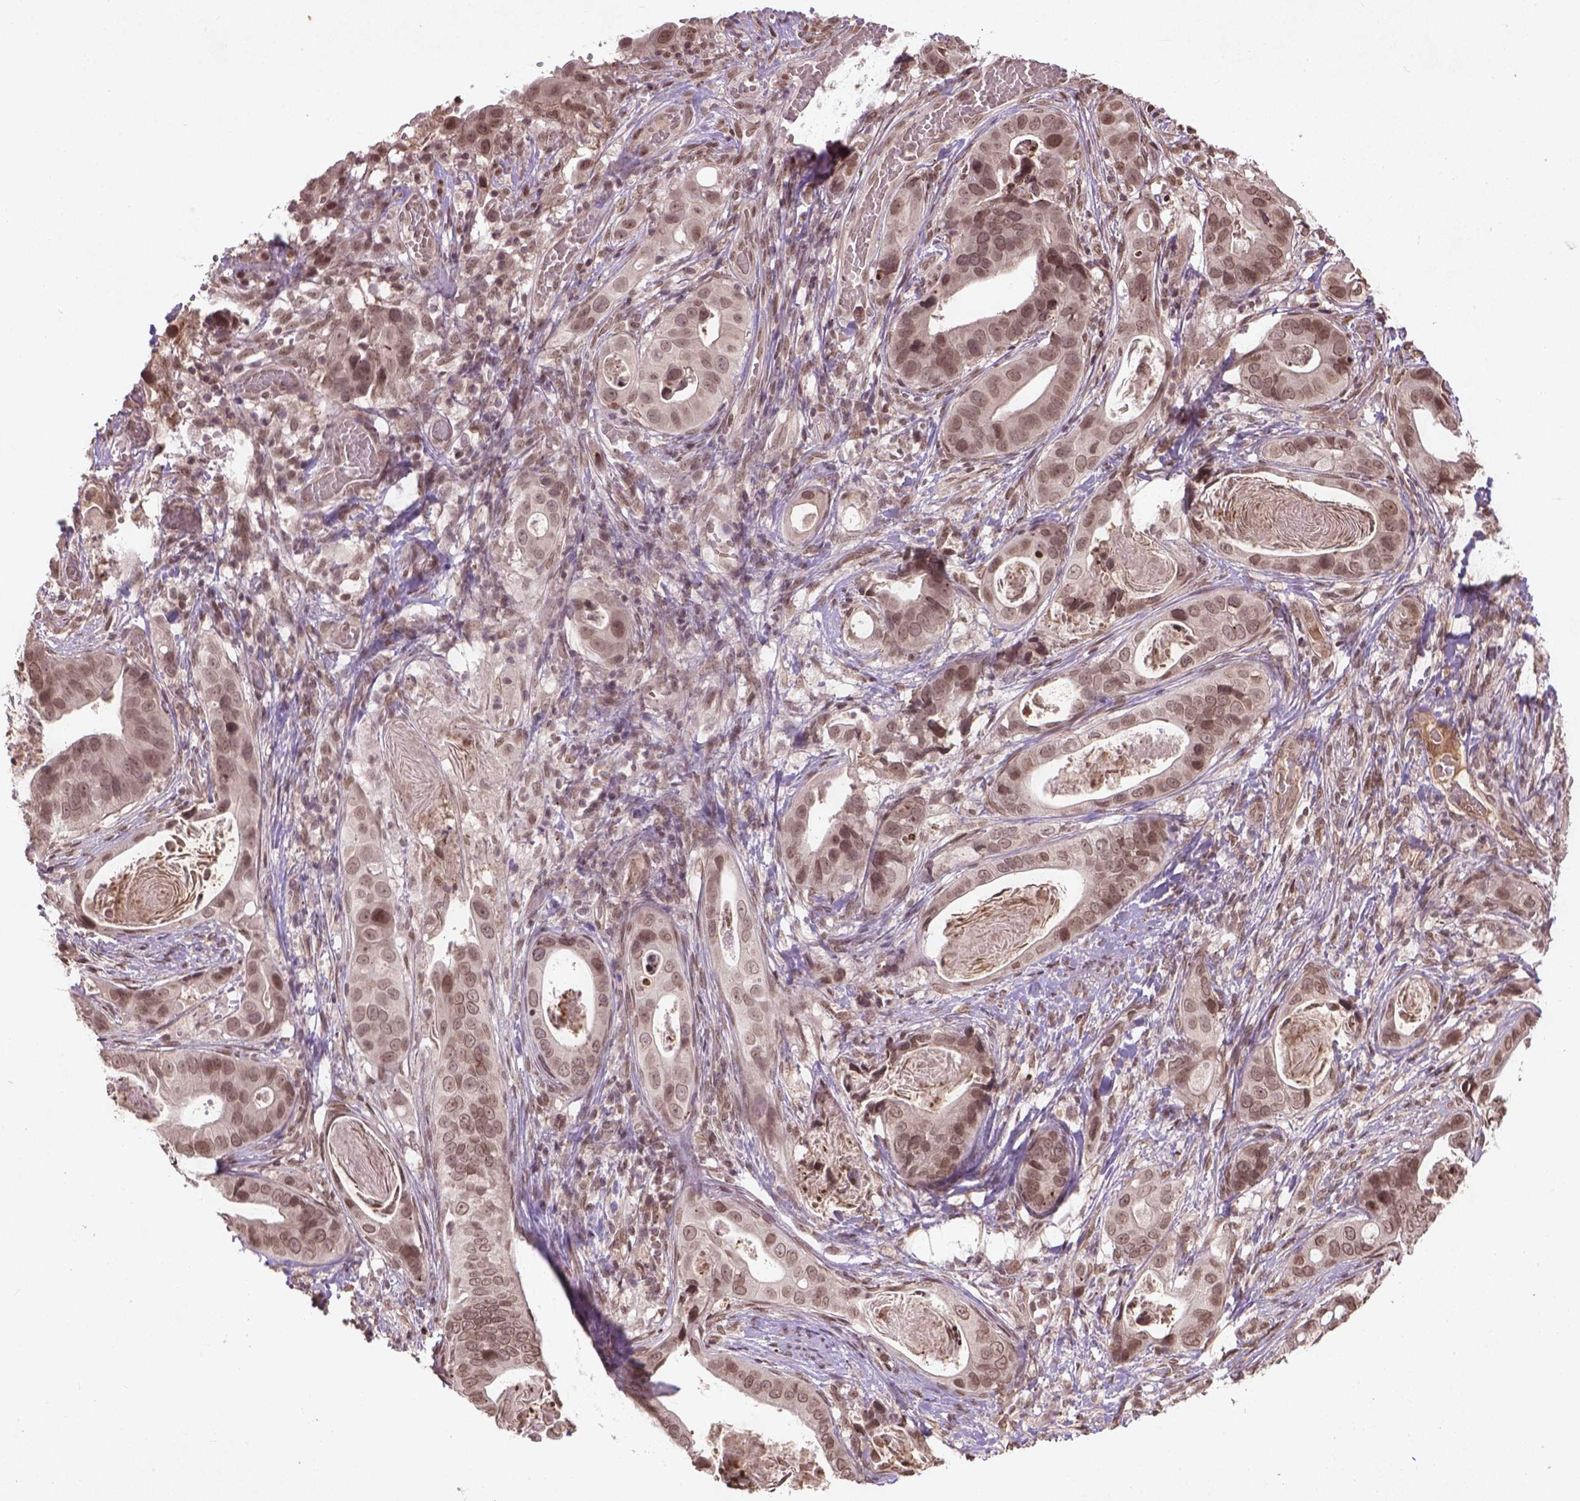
{"staining": {"intensity": "moderate", "quantity": ">75%", "location": "nuclear"}, "tissue": "stomach cancer", "cell_type": "Tumor cells", "image_type": "cancer", "snomed": [{"axis": "morphology", "description": "Adenocarcinoma, NOS"}, {"axis": "topography", "description": "Stomach"}], "caption": "Protein expression analysis of human adenocarcinoma (stomach) reveals moderate nuclear staining in approximately >75% of tumor cells. (DAB (3,3'-diaminobenzidine) IHC with brightfield microscopy, high magnification).", "gene": "BANF1", "patient": {"sex": "male", "age": 84}}